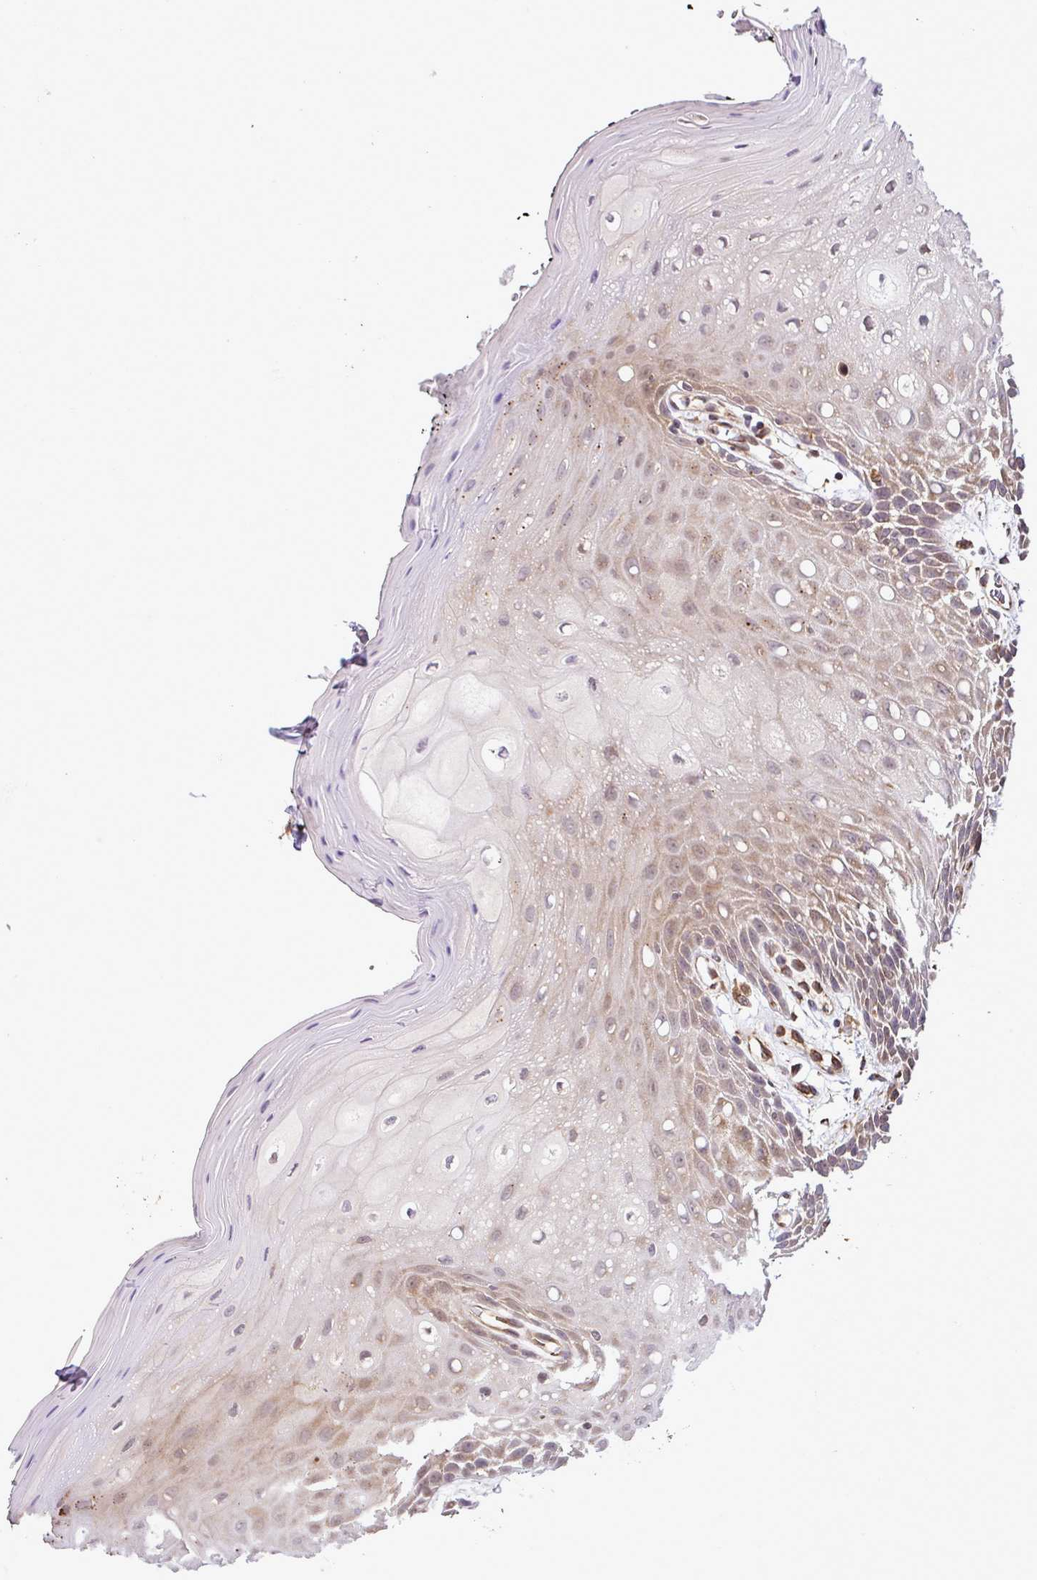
{"staining": {"intensity": "moderate", "quantity": ">75%", "location": "cytoplasmic/membranous"}, "tissue": "oral mucosa", "cell_type": "Squamous epithelial cells", "image_type": "normal", "snomed": [{"axis": "morphology", "description": "Normal tissue, NOS"}, {"axis": "topography", "description": "Oral tissue"}, {"axis": "topography", "description": "Tounge, NOS"}], "caption": "High-power microscopy captured an immunohistochemistry (IHC) micrograph of normal oral mucosa, revealing moderate cytoplasmic/membranous expression in about >75% of squamous epithelial cells.", "gene": "DLGAP4", "patient": {"sex": "female", "age": 59}}